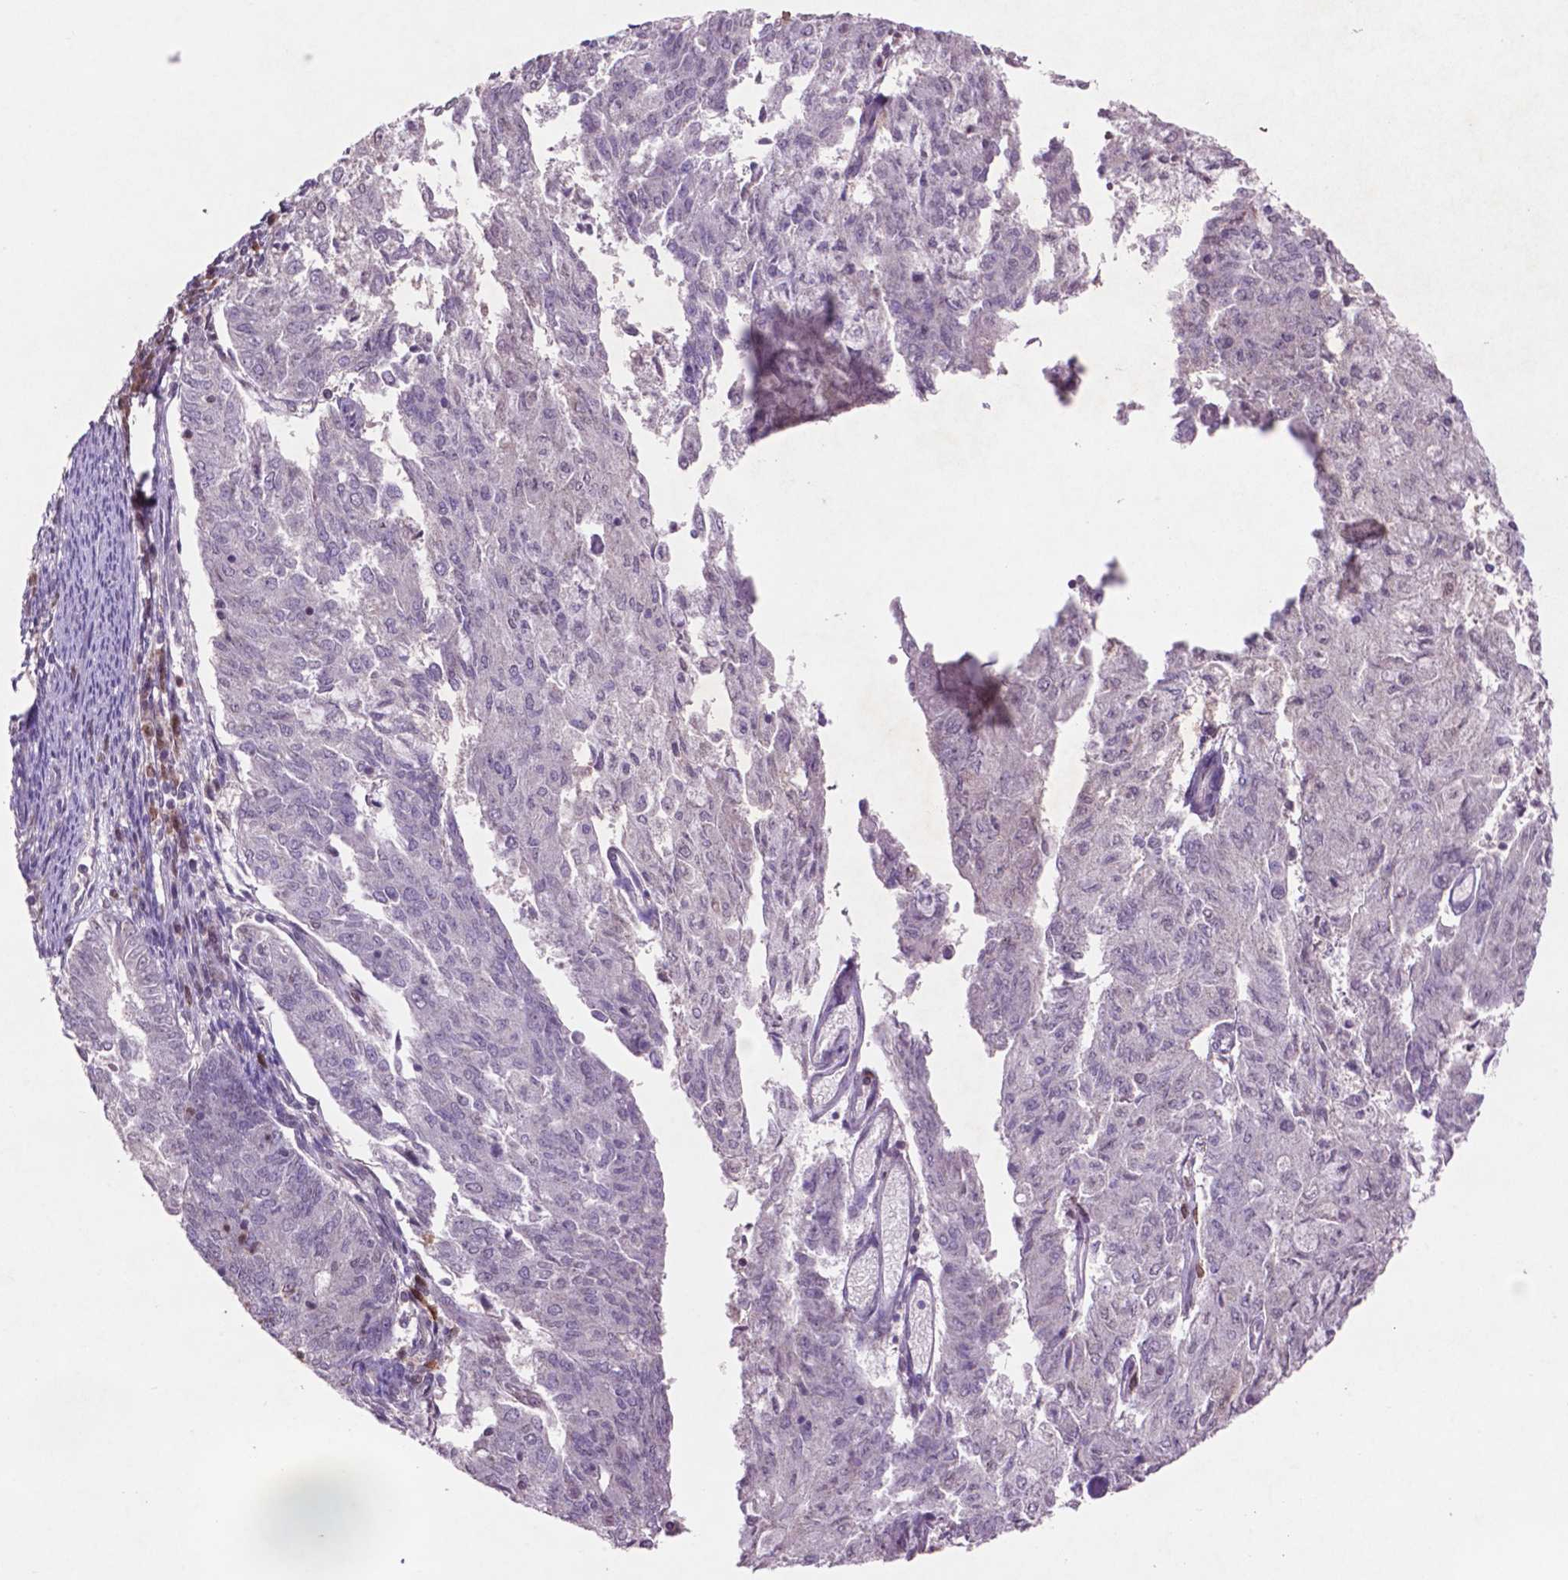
{"staining": {"intensity": "negative", "quantity": "none", "location": "none"}, "tissue": "endometrial cancer", "cell_type": "Tumor cells", "image_type": "cancer", "snomed": [{"axis": "morphology", "description": "Adenocarcinoma, NOS"}, {"axis": "topography", "description": "Endometrium"}], "caption": "The immunohistochemistry (IHC) photomicrograph has no significant positivity in tumor cells of endometrial adenocarcinoma tissue.", "gene": "GLRX", "patient": {"sex": "female", "age": 82}}